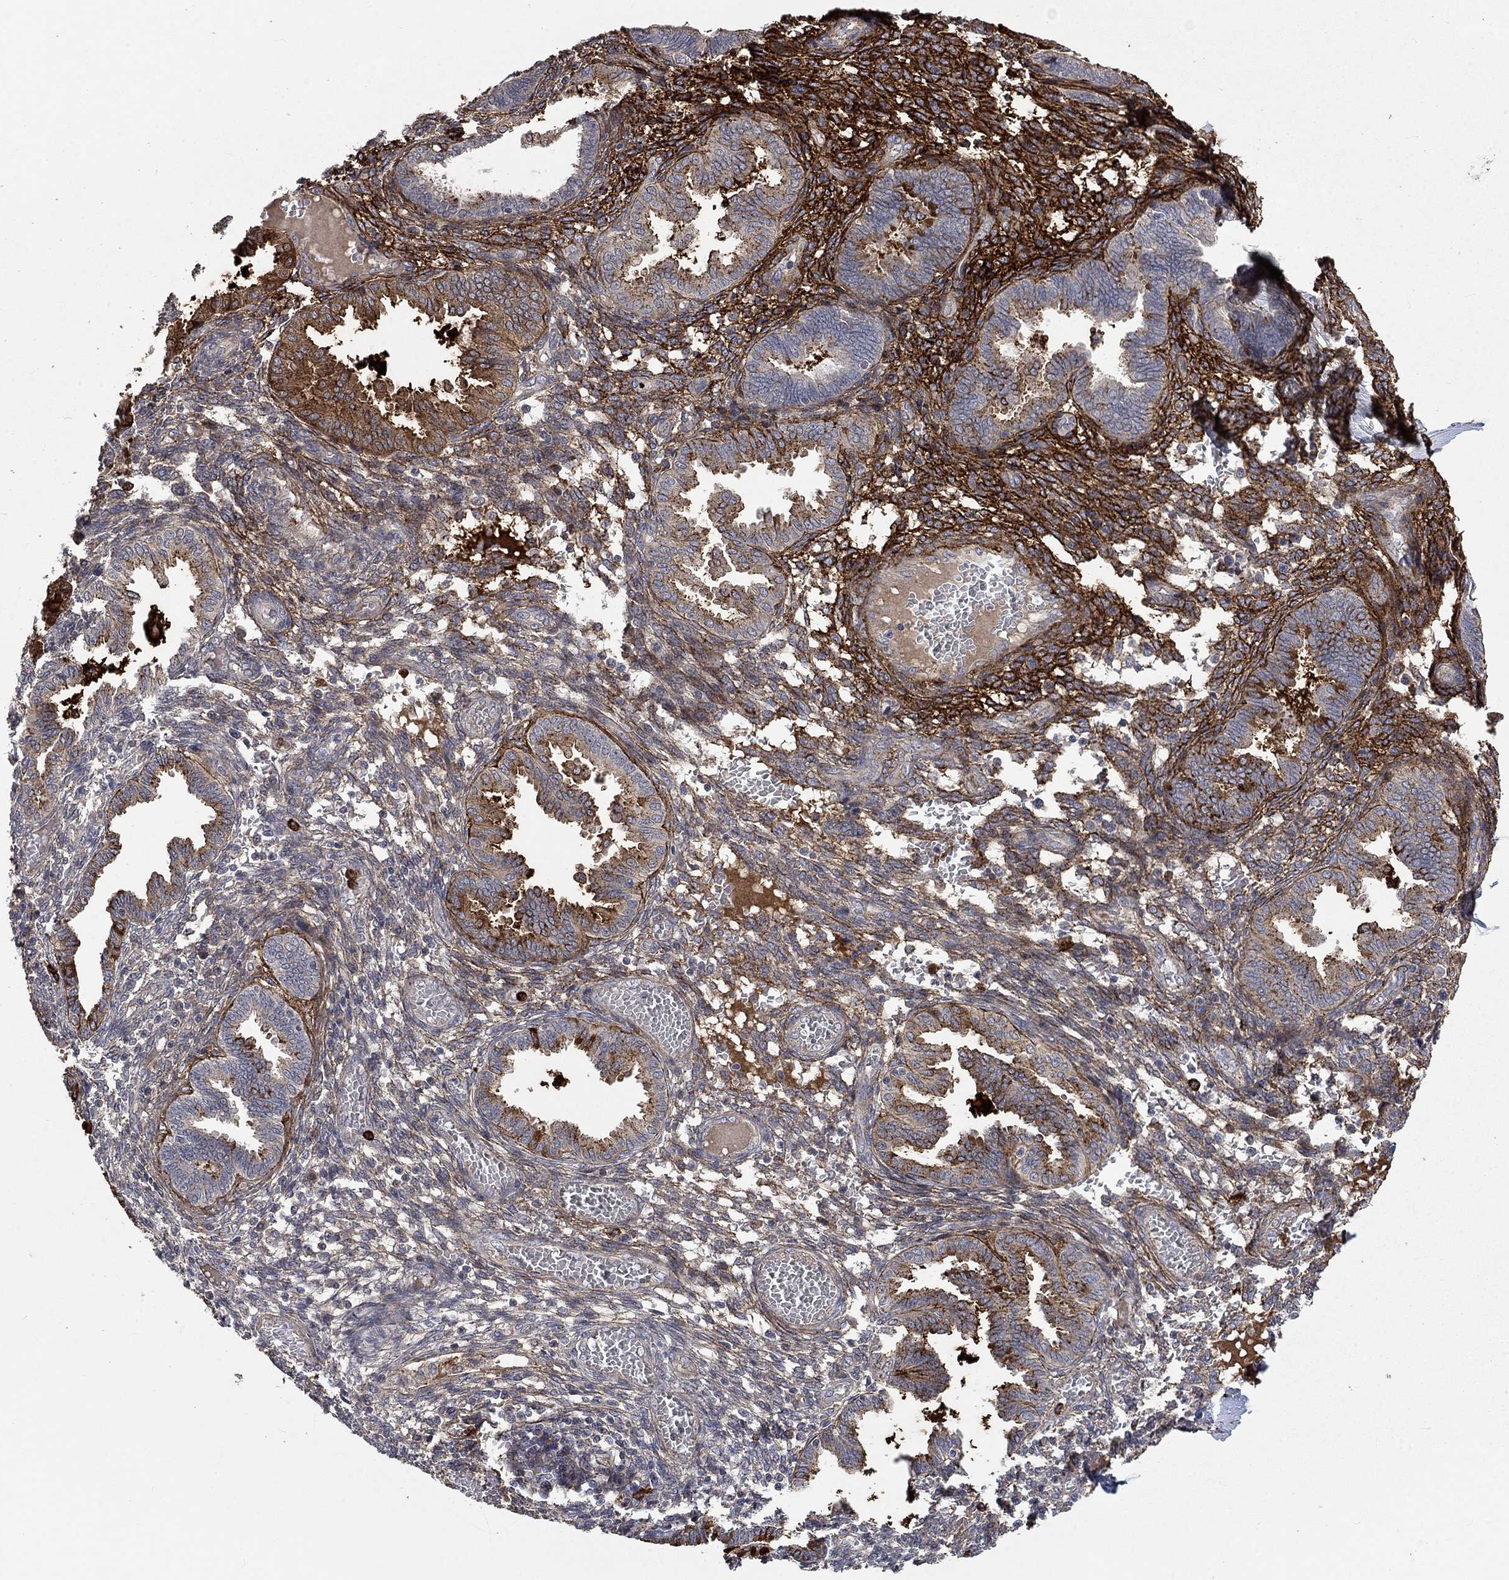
{"staining": {"intensity": "negative", "quantity": "none", "location": "none"}, "tissue": "endometrium", "cell_type": "Cells in endometrial stroma", "image_type": "normal", "snomed": [{"axis": "morphology", "description": "Normal tissue, NOS"}, {"axis": "topography", "description": "Endometrium"}], "caption": "DAB immunohistochemical staining of normal endometrium demonstrates no significant positivity in cells in endometrial stroma. Nuclei are stained in blue.", "gene": "VCAN", "patient": {"sex": "female", "age": 42}}